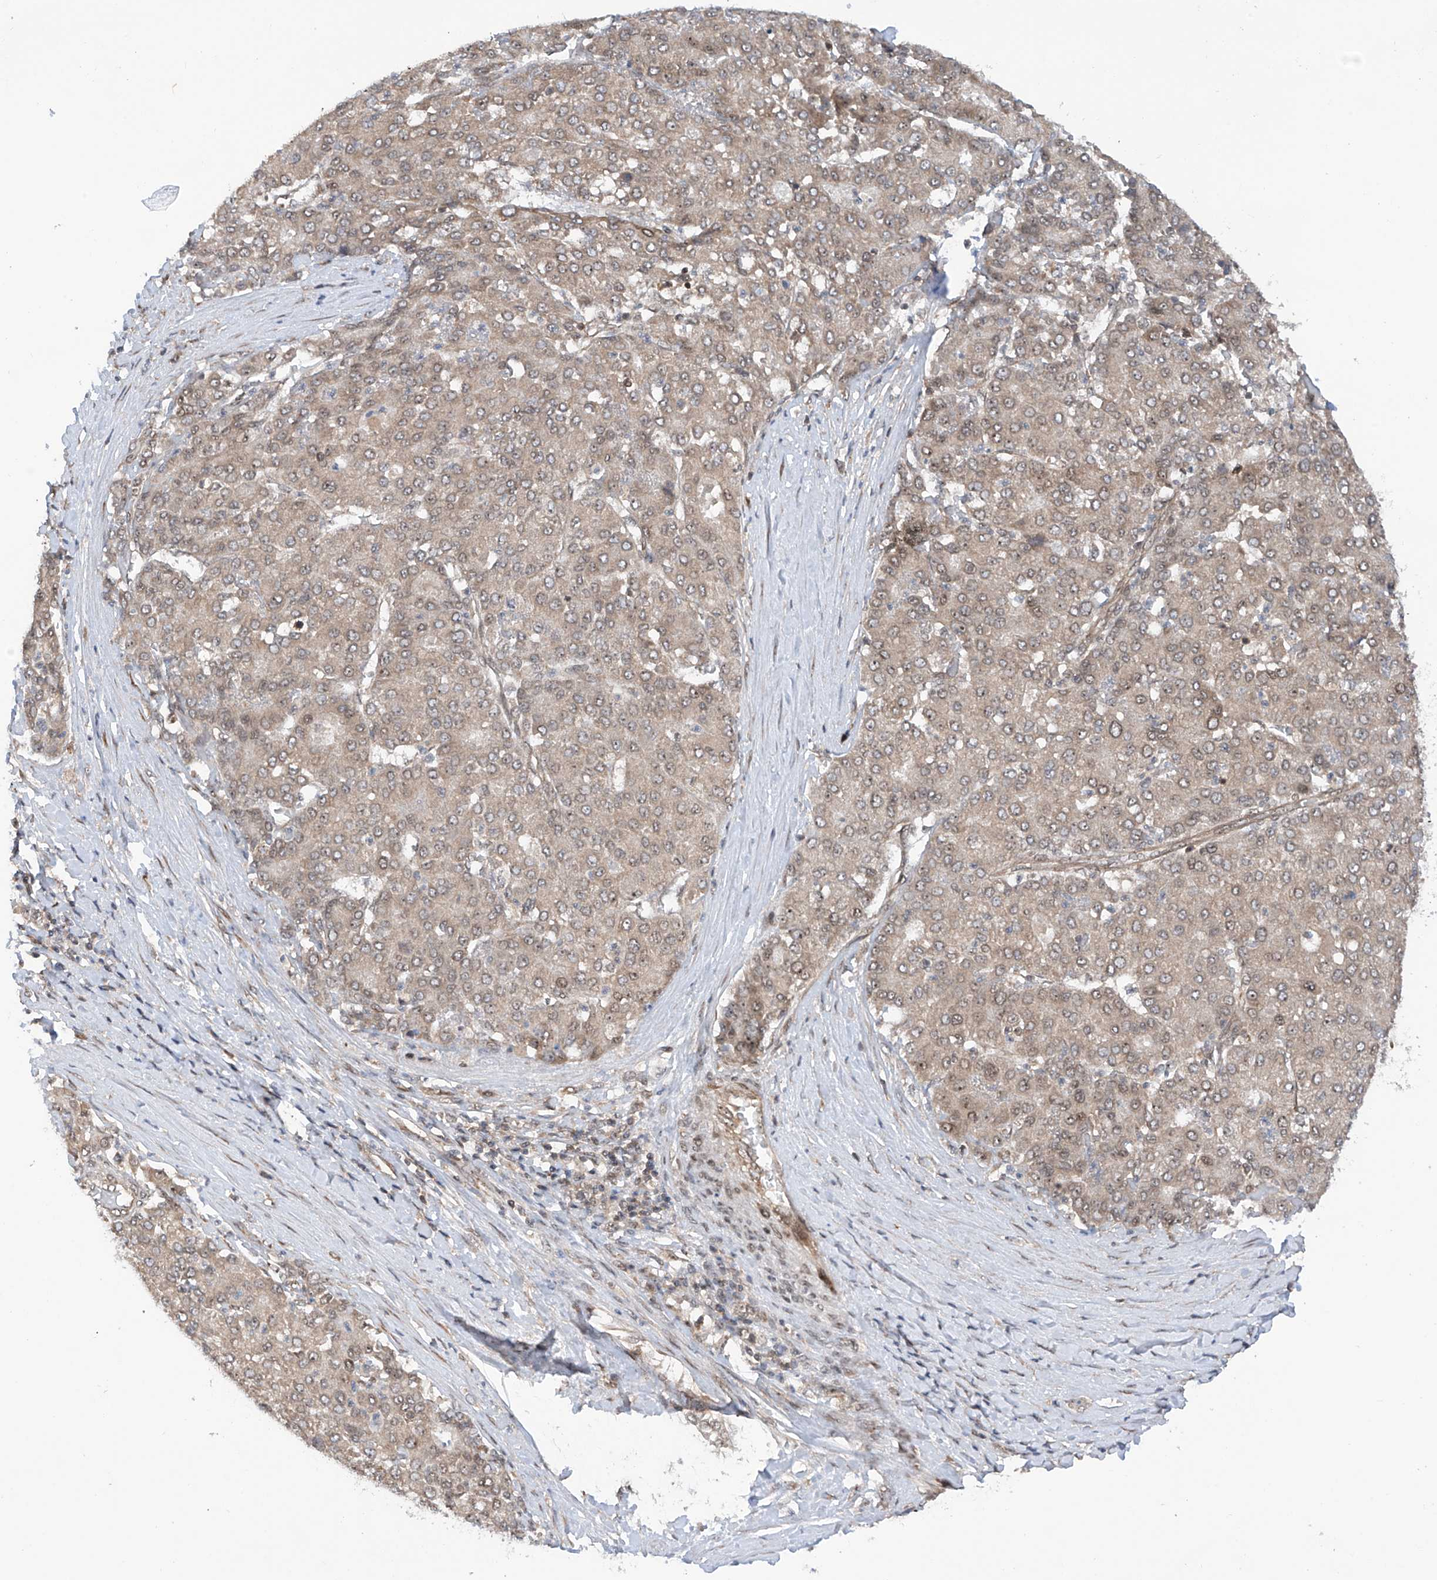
{"staining": {"intensity": "weak", "quantity": "25%-75%", "location": "cytoplasmic/membranous,nuclear"}, "tissue": "liver cancer", "cell_type": "Tumor cells", "image_type": "cancer", "snomed": [{"axis": "morphology", "description": "Carcinoma, Hepatocellular, NOS"}, {"axis": "topography", "description": "Liver"}], "caption": "Brown immunohistochemical staining in liver cancer (hepatocellular carcinoma) demonstrates weak cytoplasmic/membranous and nuclear positivity in approximately 25%-75% of tumor cells.", "gene": "C1orf131", "patient": {"sex": "male", "age": 65}}